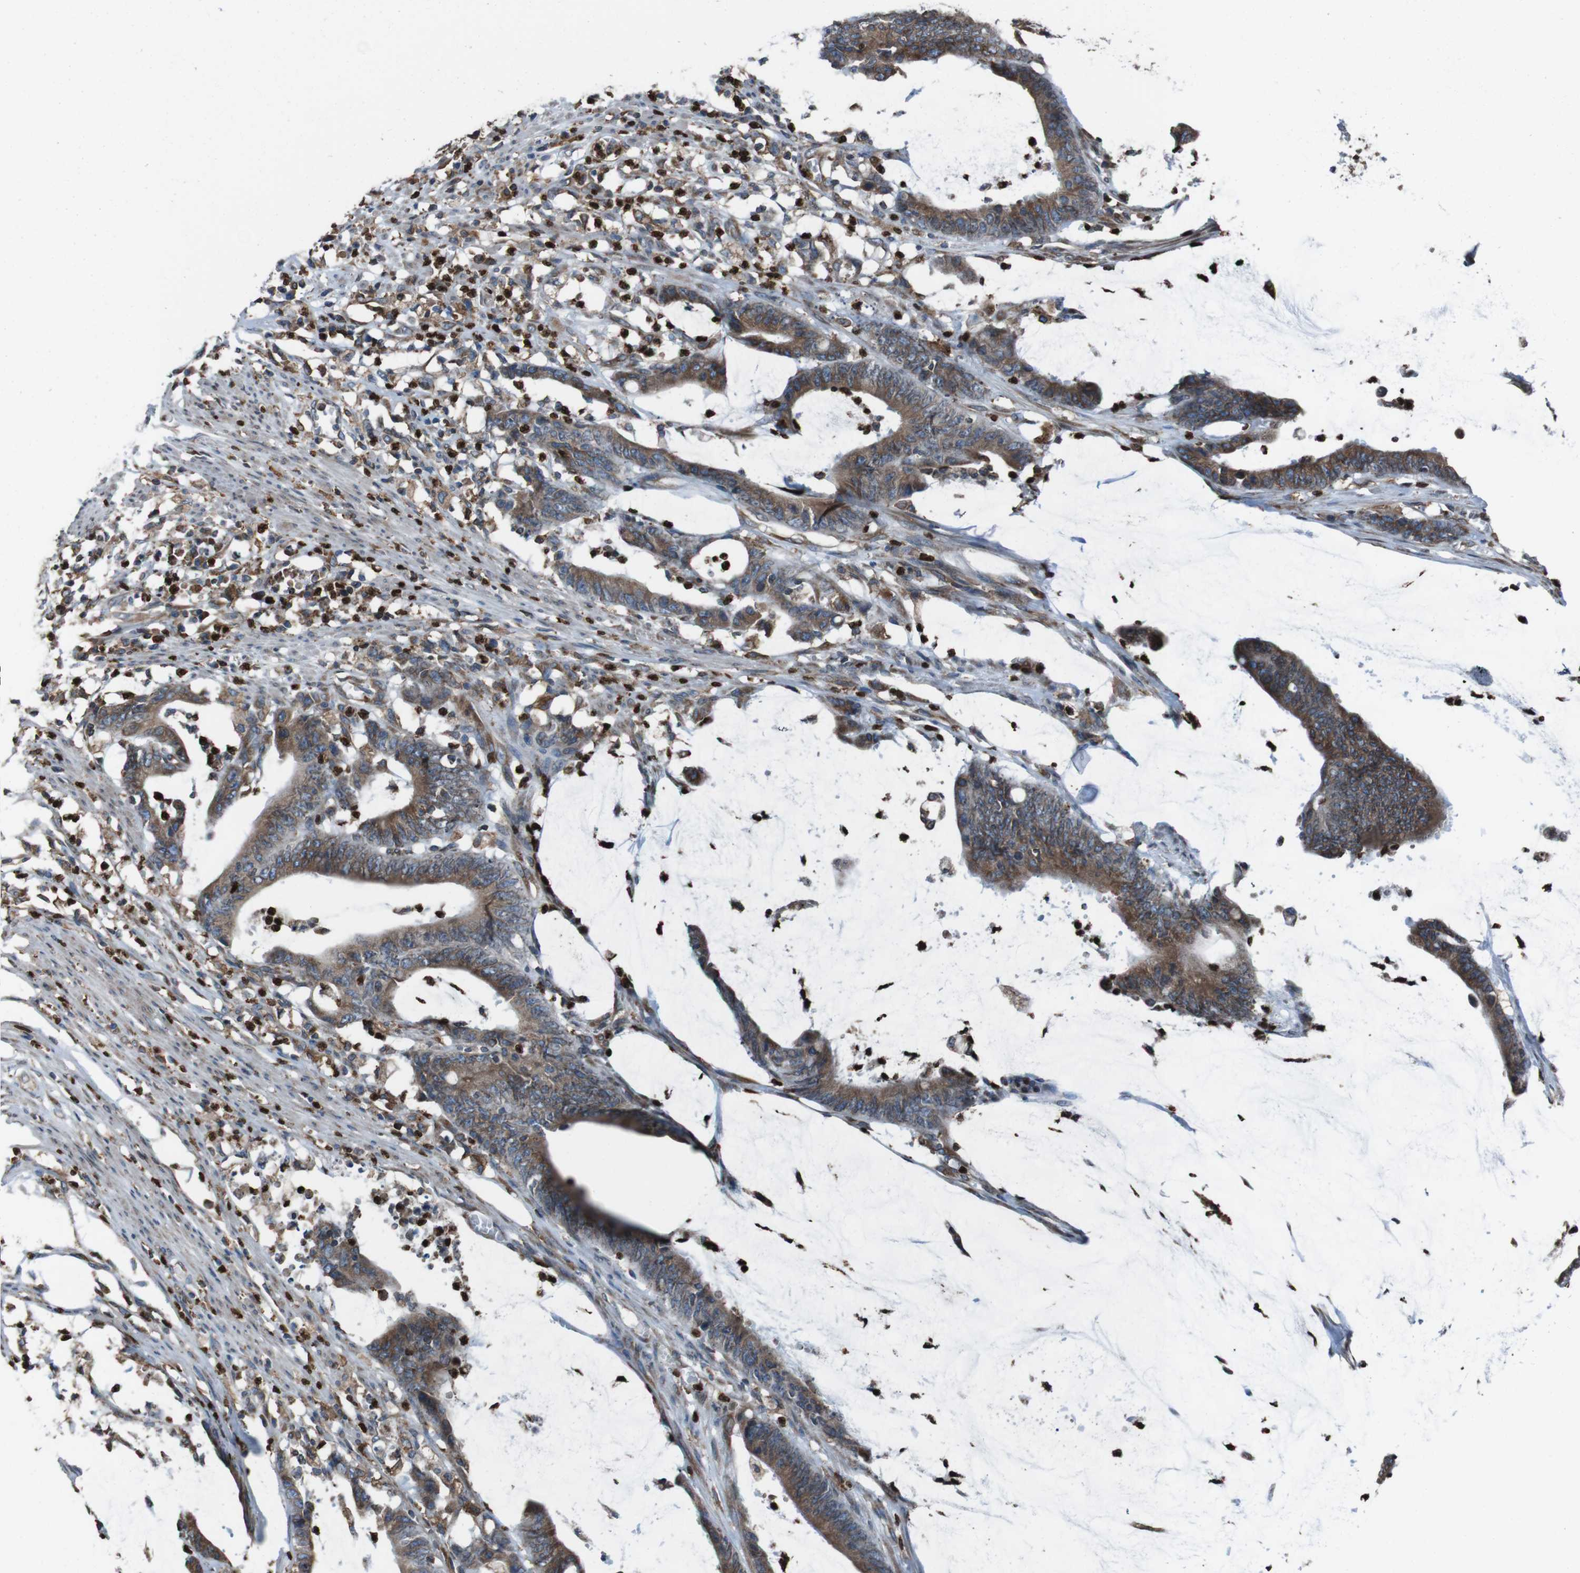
{"staining": {"intensity": "moderate", "quantity": ">75%", "location": "cytoplasmic/membranous"}, "tissue": "colorectal cancer", "cell_type": "Tumor cells", "image_type": "cancer", "snomed": [{"axis": "morphology", "description": "Adenocarcinoma, NOS"}, {"axis": "topography", "description": "Rectum"}], "caption": "Immunohistochemistry (IHC) of human colorectal cancer (adenocarcinoma) exhibits medium levels of moderate cytoplasmic/membranous positivity in about >75% of tumor cells. (Stains: DAB (3,3'-diaminobenzidine) in brown, nuclei in blue, Microscopy: brightfield microscopy at high magnification).", "gene": "APMAP", "patient": {"sex": "female", "age": 66}}